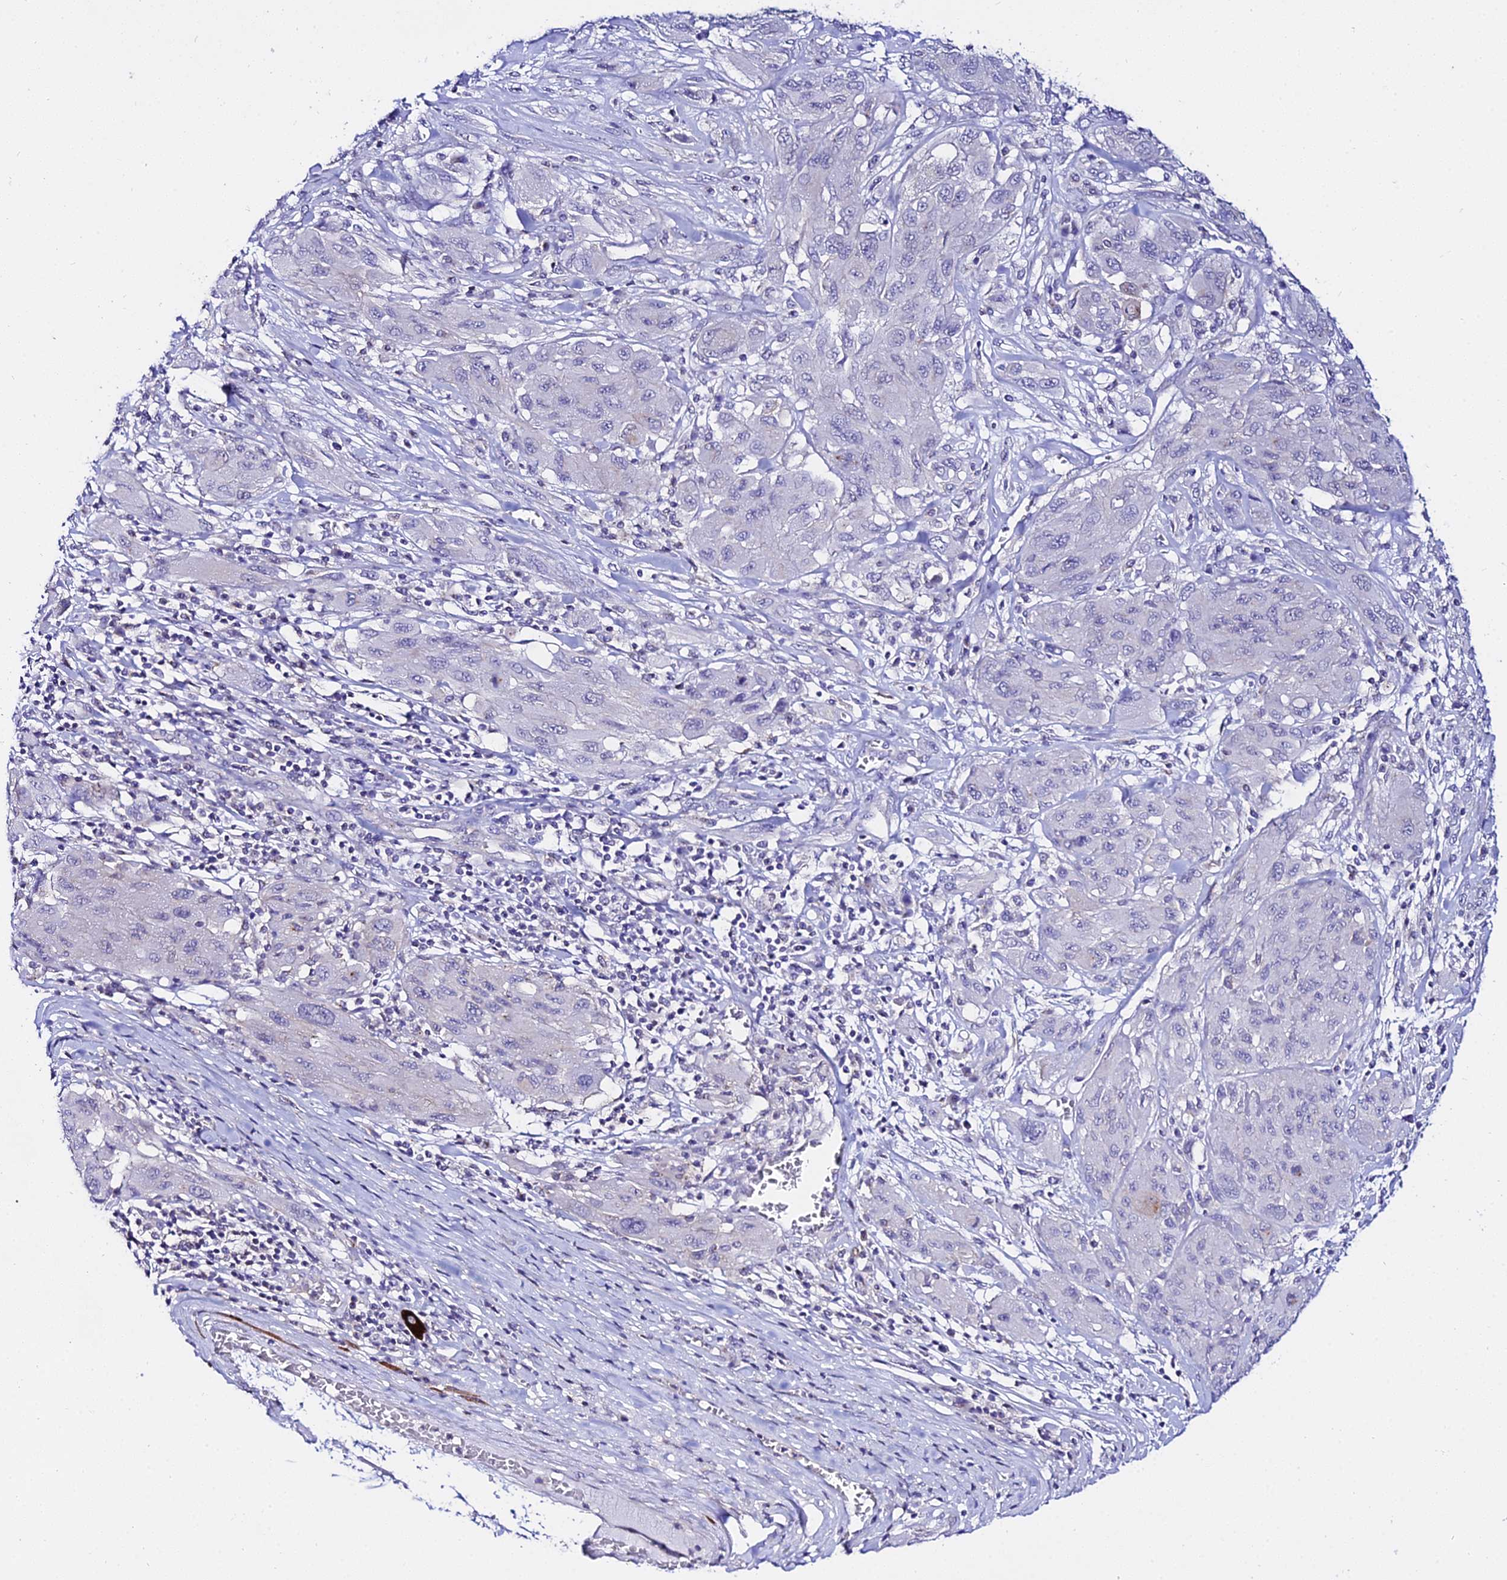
{"staining": {"intensity": "negative", "quantity": "none", "location": "none"}, "tissue": "melanoma", "cell_type": "Tumor cells", "image_type": "cancer", "snomed": [{"axis": "morphology", "description": "Malignant melanoma, NOS"}, {"axis": "topography", "description": "Skin"}], "caption": "Image shows no significant protein positivity in tumor cells of melanoma.", "gene": "ATG16L2", "patient": {"sex": "female", "age": 91}}